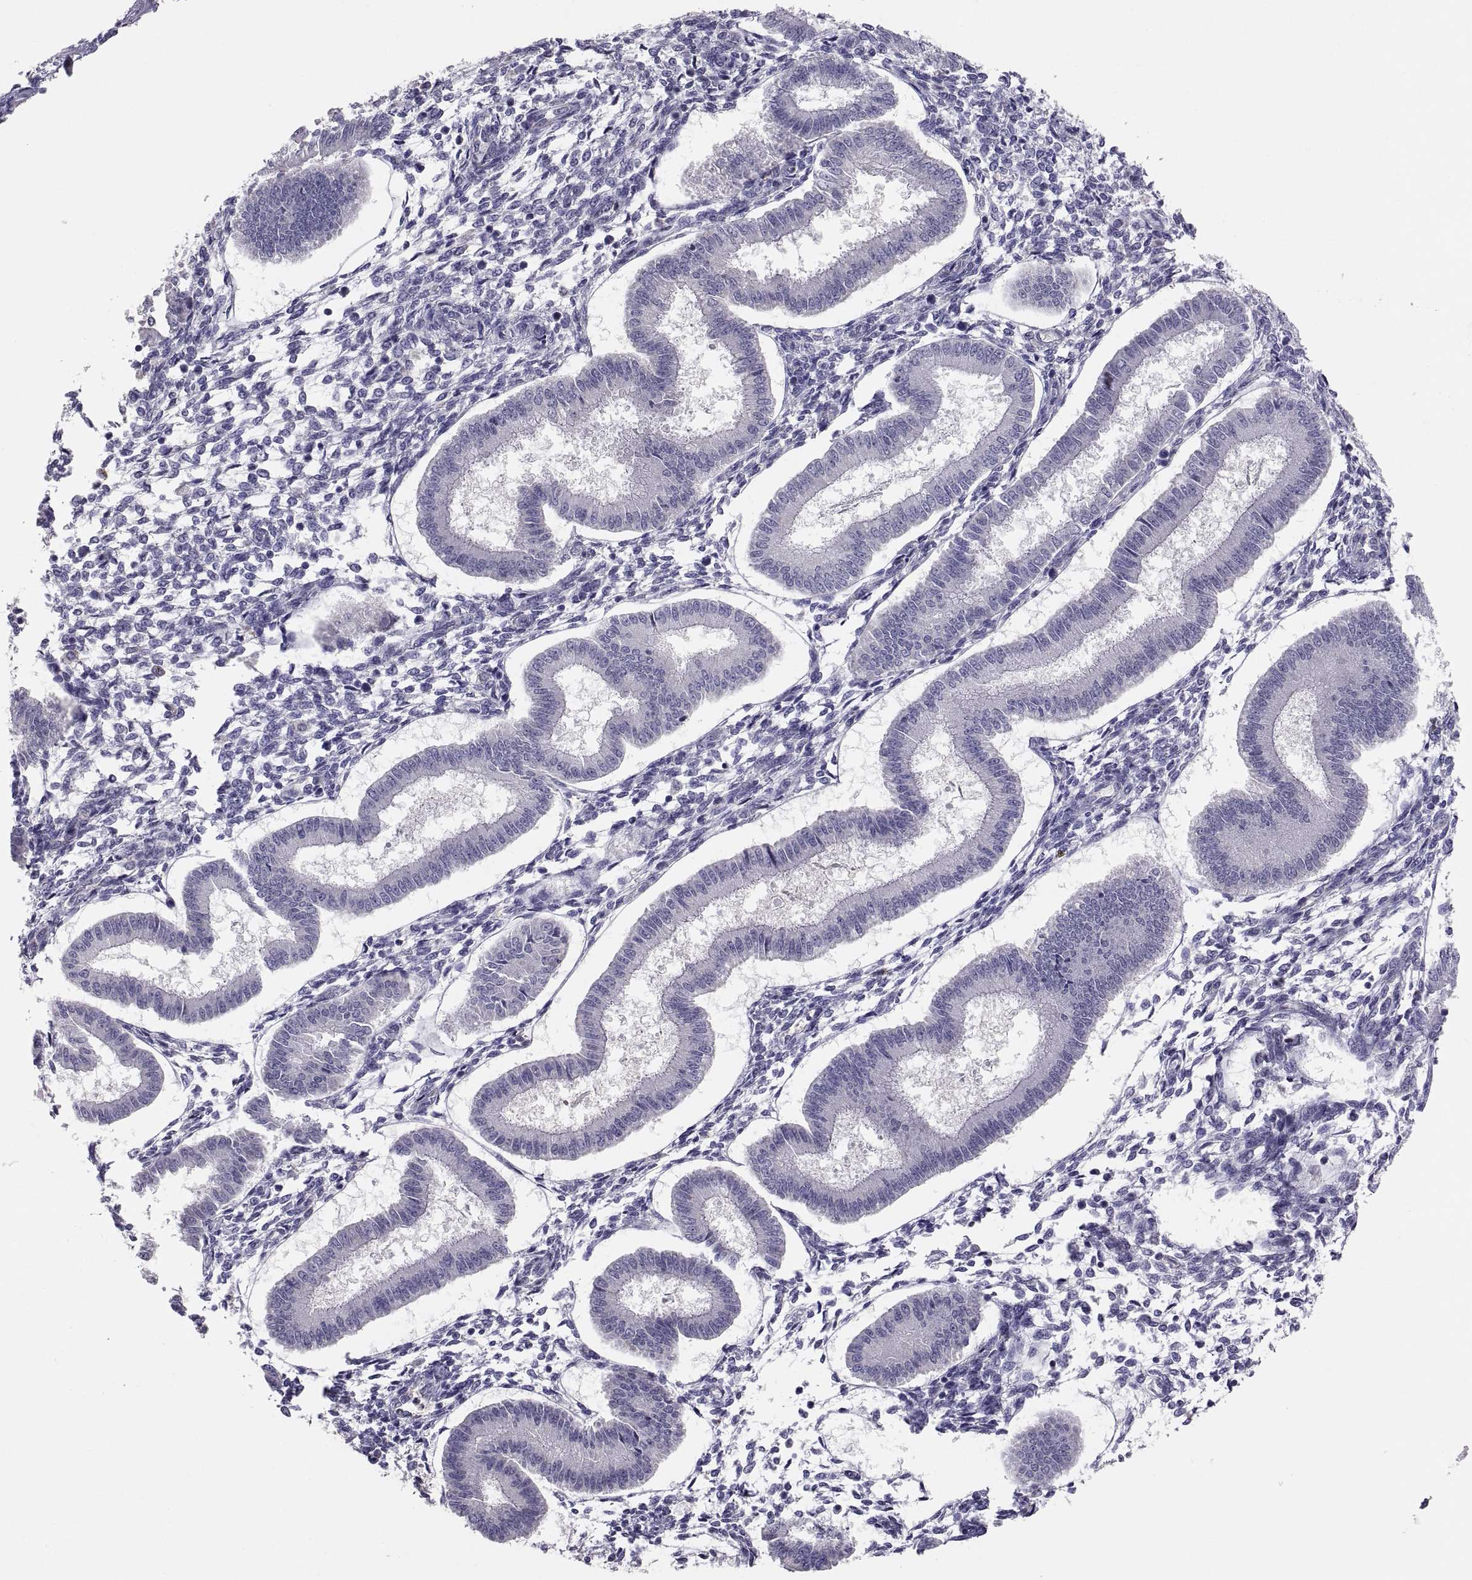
{"staining": {"intensity": "negative", "quantity": "none", "location": "none"}, "tissue": "endometrium", "cell_type": "Cells in endometrial stroma", "image_type": "normal", "snomed": [{"axis": "morphology", "description": "Normal tissue, NOS"}, {"axis": "topography", "description": "Endometrium"}], "caption": "High magnification brightfield microscopy of unremarkable endometrium stained with DAB (3,3'-diaminobenzidine) (brown) and counterstained with hematoxylin (blue): cells in endometrial stroma show no significant staining.", "gene": "RALB", "patient": {"sex": "female", "age": 43}}